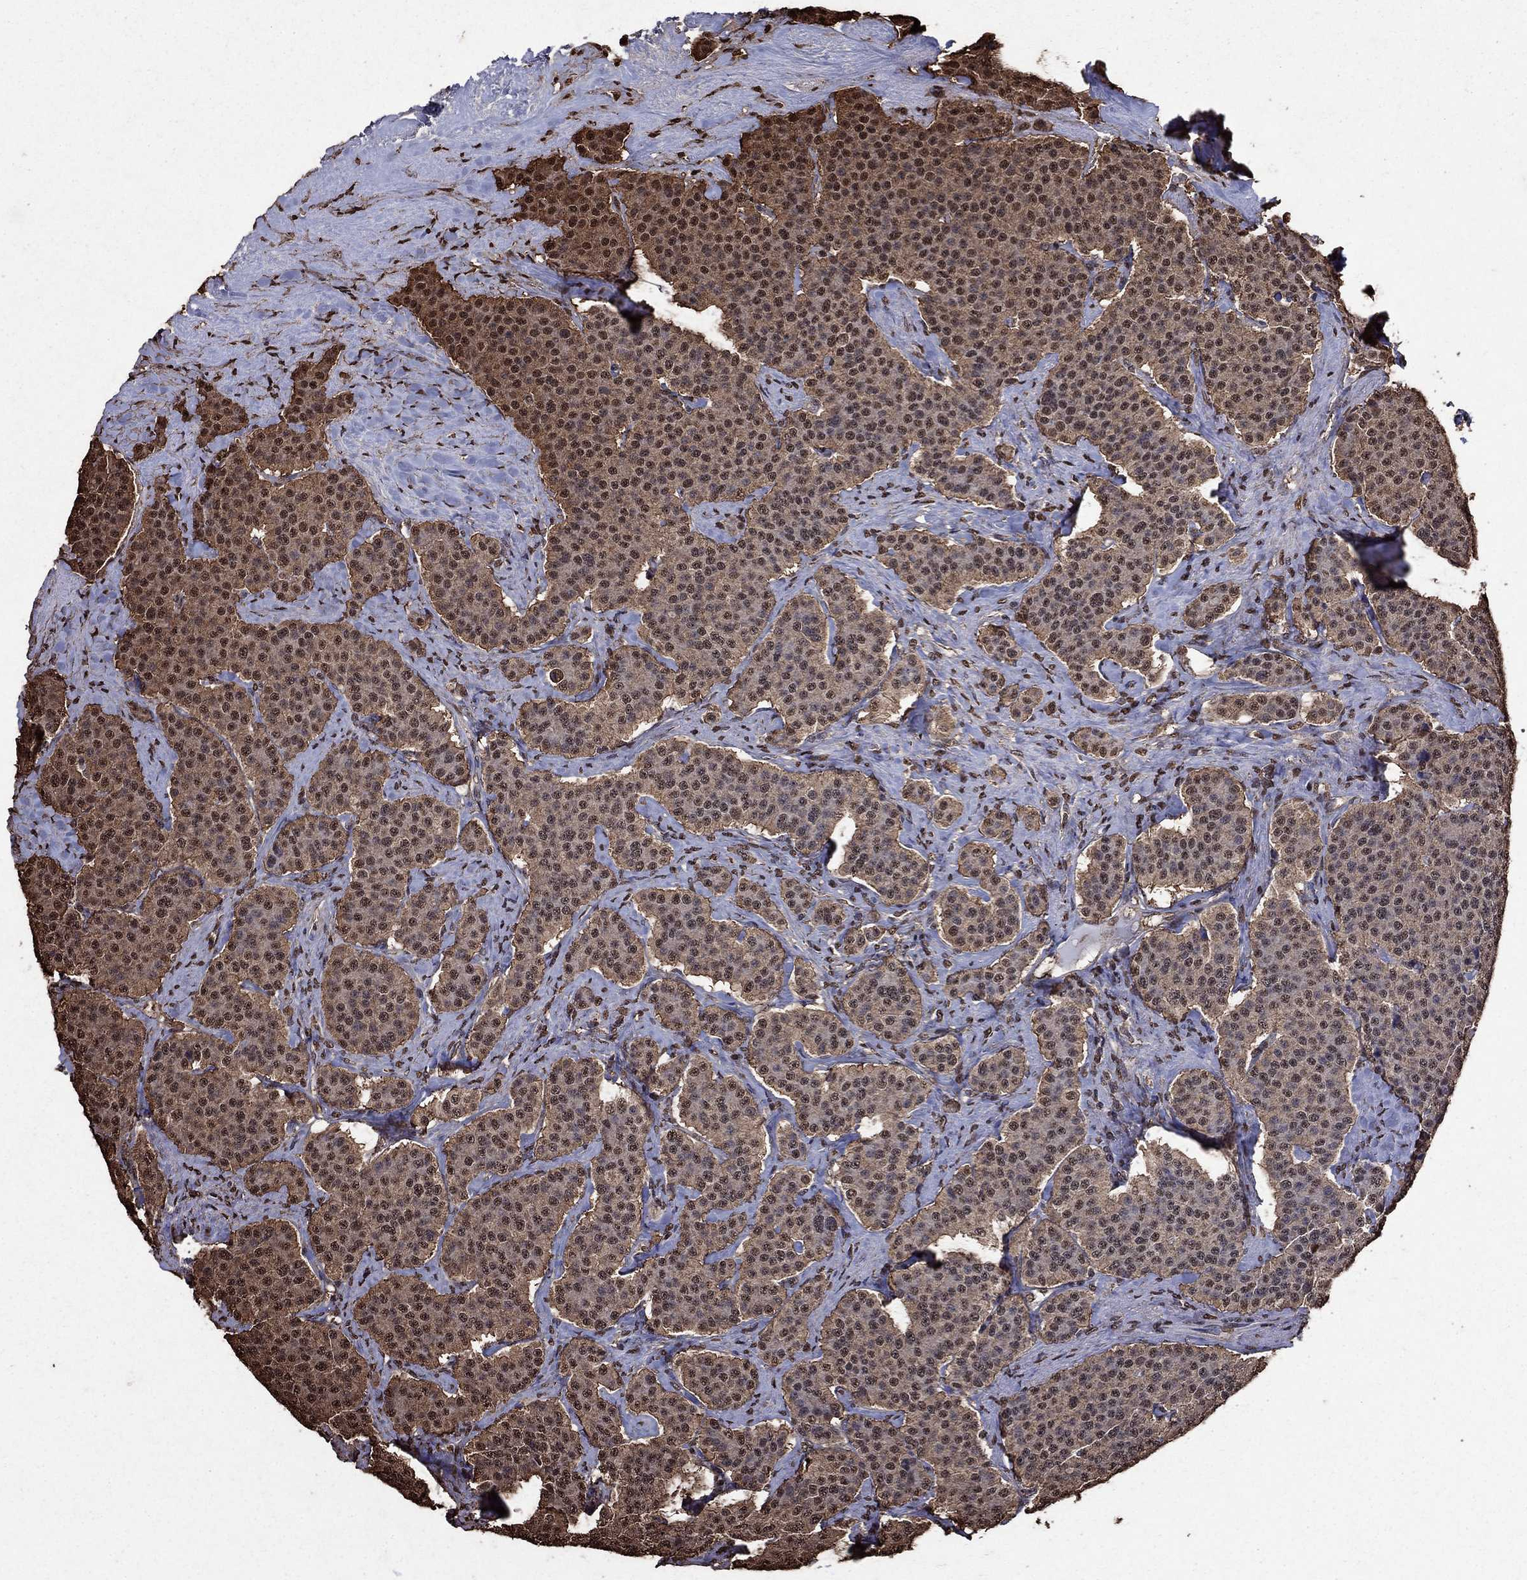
{"staining": {"intensity": "weak", "quantity": ">75%", "location": "cytoplasmic/membranous"}, "tissue": "carcinoid", "cell_type": "Tumor cells", "image_type": "cancer", "snomed": [{"axis": "morphology", "description": "Carcinoid, malignant, NOS"}, {"axis": "topography", "description": "Small intestine"}], "caption": "Carcinoid (malignant) was stained to show a protein in brown. There is low levels of weak cytoplasmic/membranous staining in about >75% of tumor cells.", "gene": "GAPDH", "patient": {"sex": "female", "age": 58}}